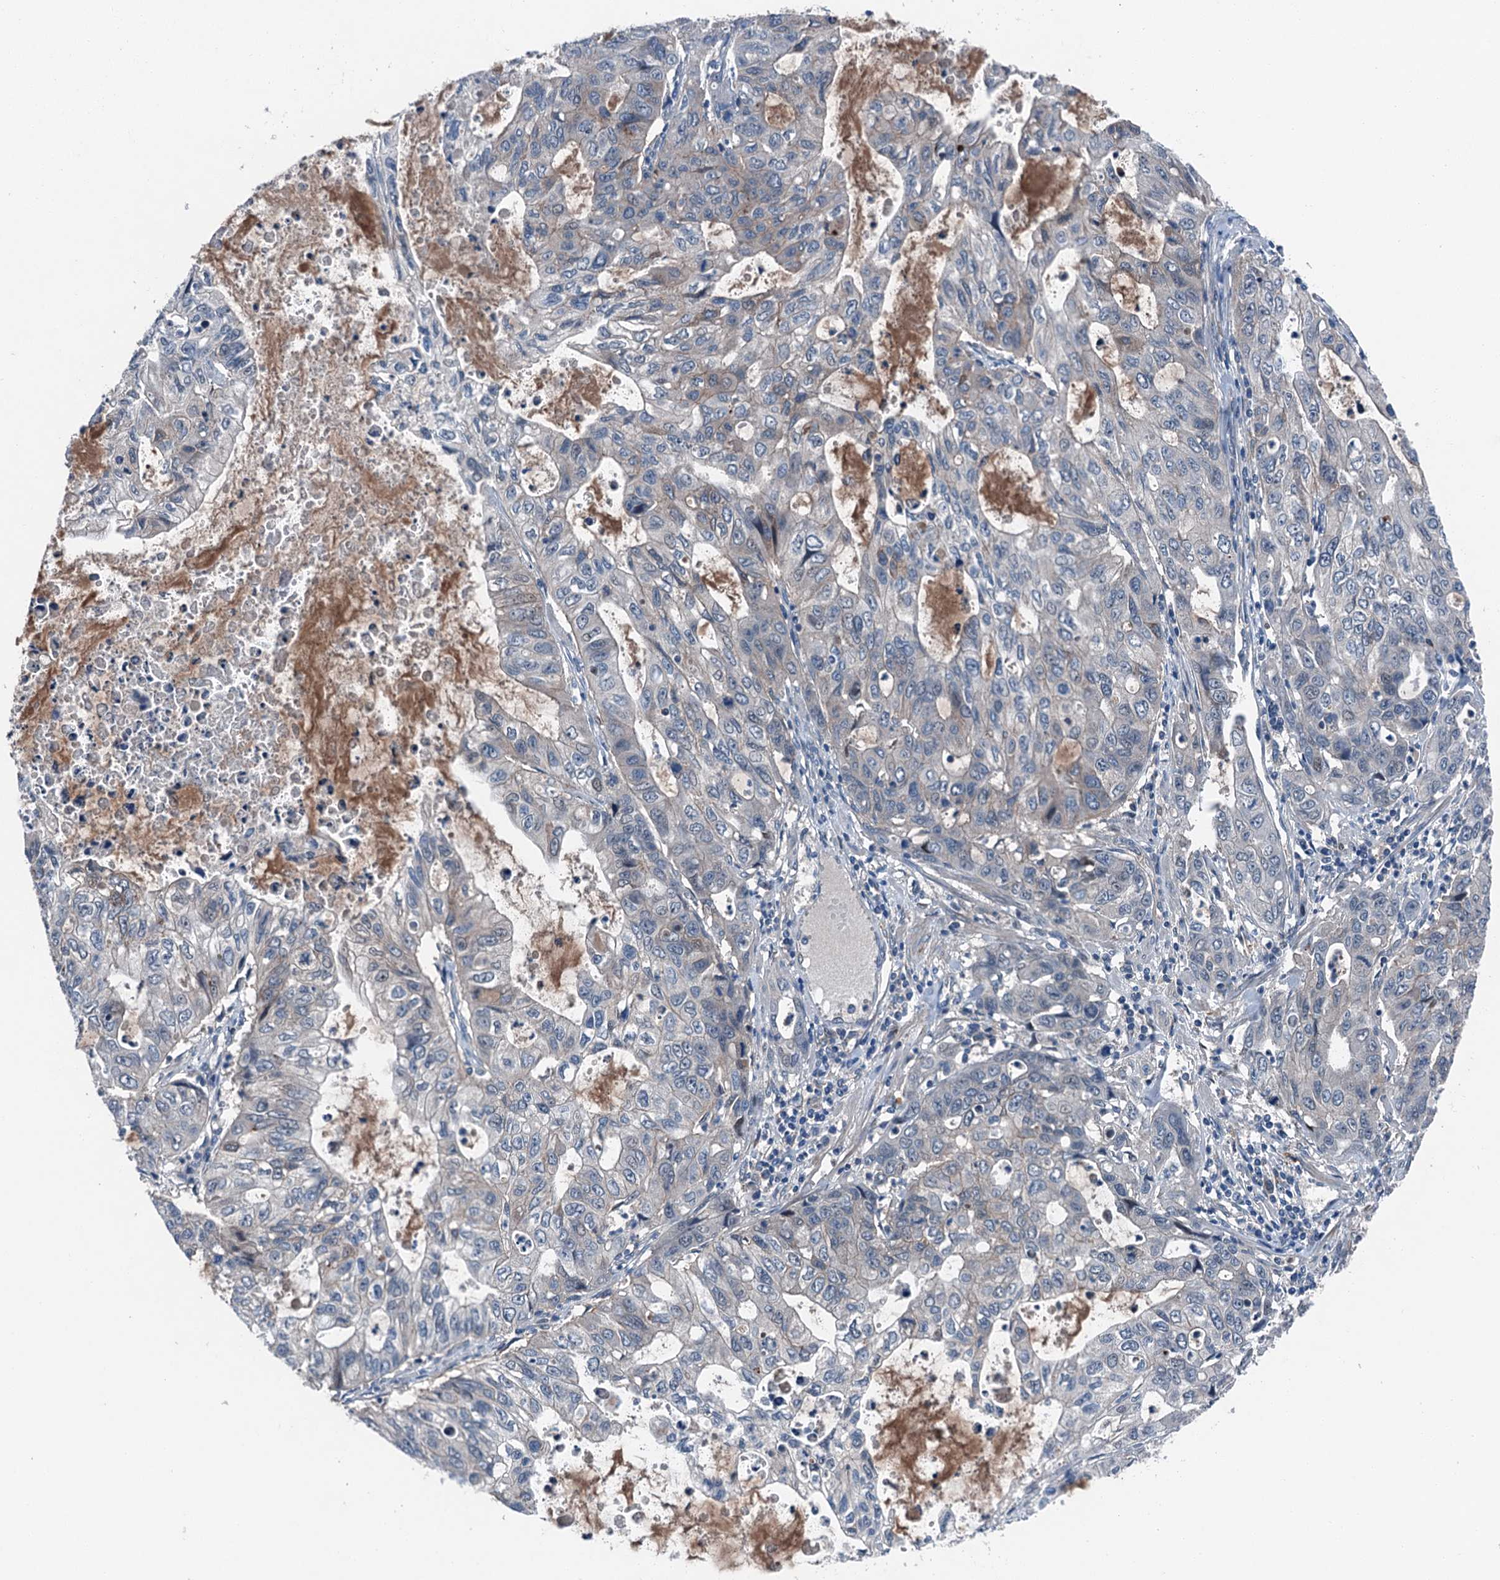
{"staining": {"intensity": "negative", "quantity": "none", "location": "none"}, "tissue": "stomach cancer", "cell_type": "Tumor cells", "image_type": "cancer", "snomed": [{"axis": "morphology", "description": "Adenocarcinoma, NOS"}, {"axis": "topography", "description": "Stomach, upper"}], "caption": "An image of human adenocarcinoma (stomach) is negative for staining in tumor cells.", "gene": "SLC2A10", "patient": {"sex": "female", "age": 52}}